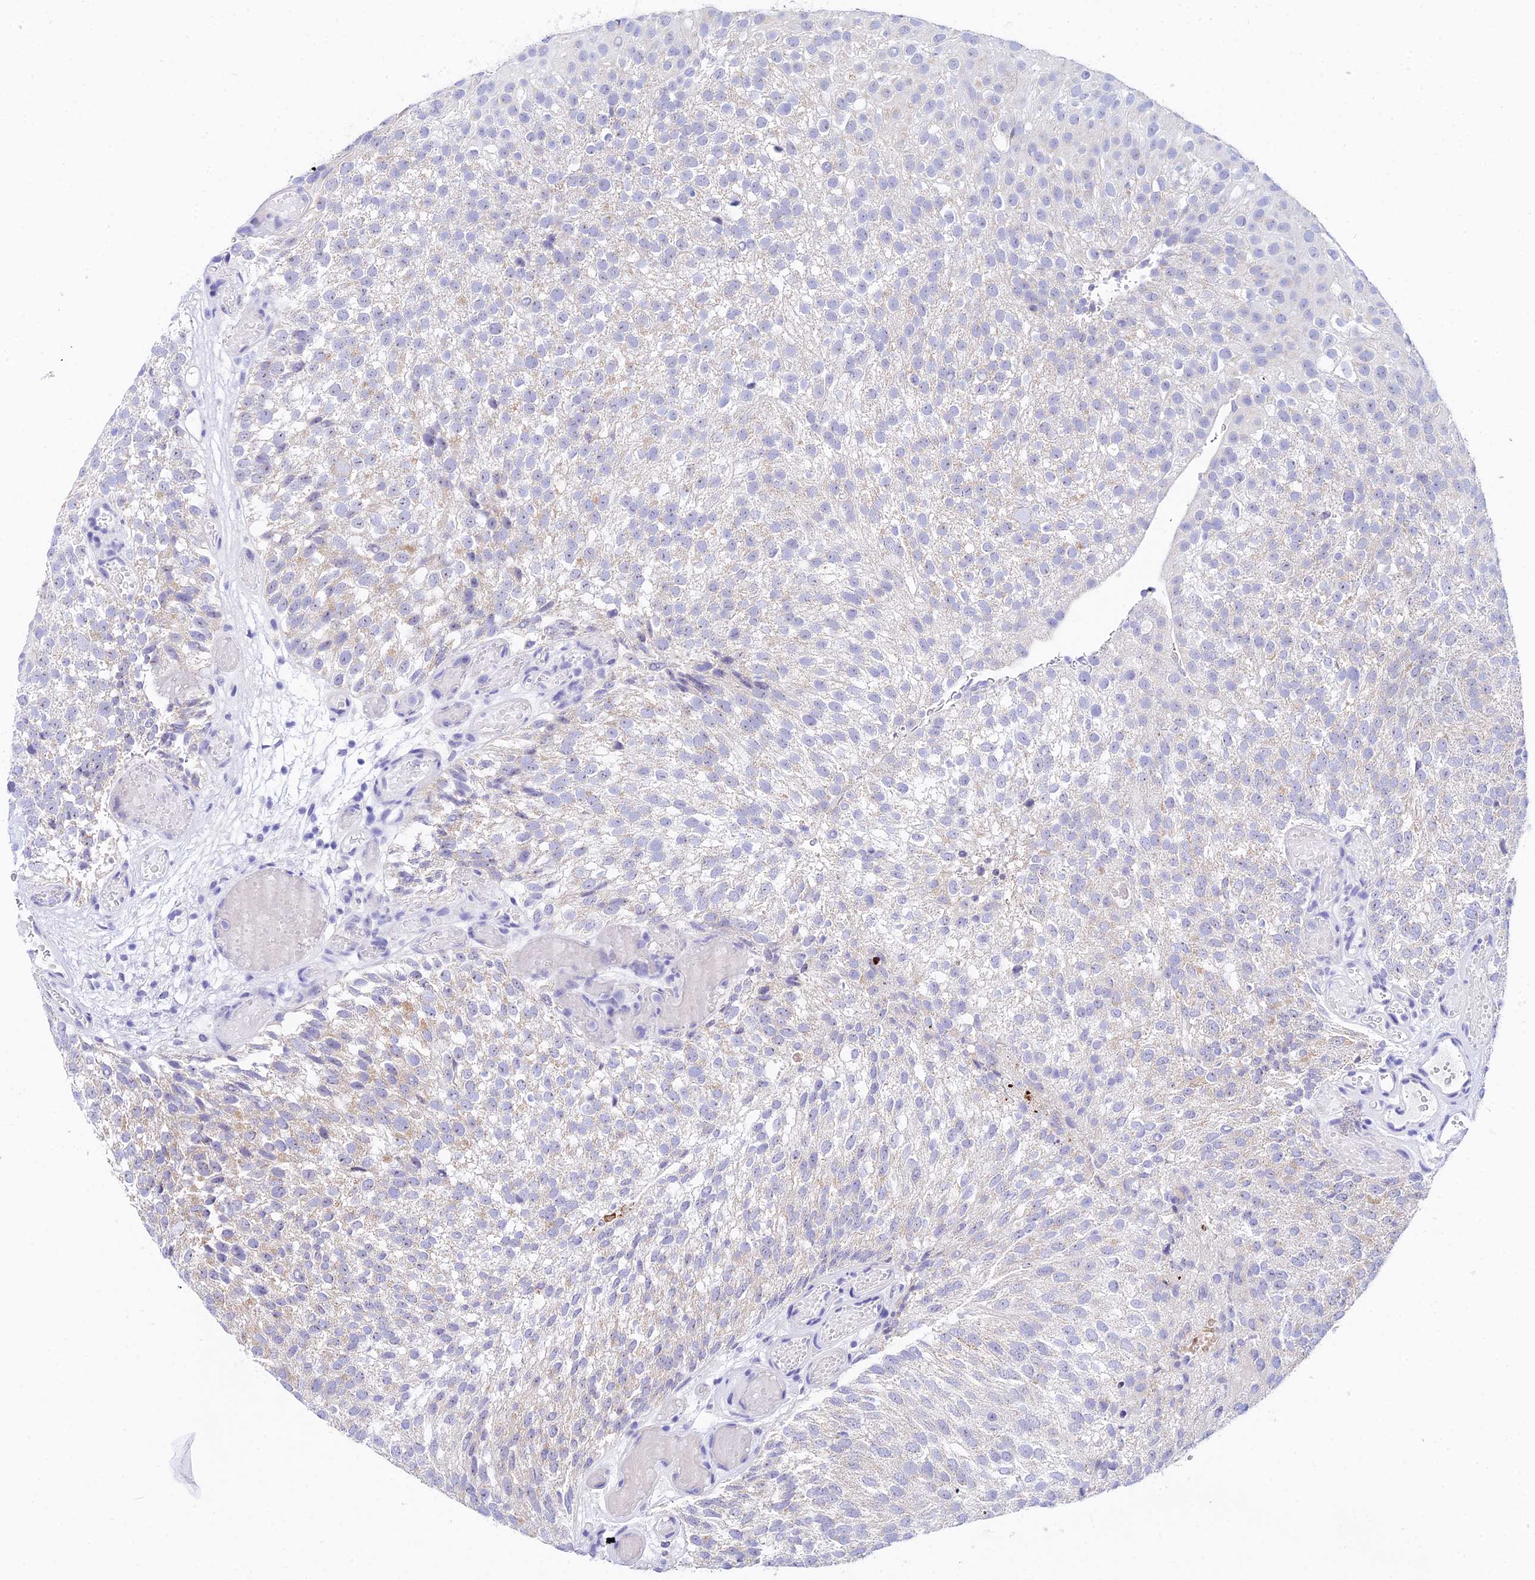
{"staining": {"intensity": "weak", "quantity": "<25%", "location": "cytoplasmic/membranous"}, "tissue": "urothelial cancer", "cell_type": "Tumor cells", "image_type": "cancer", "snomed": [{"axis": "morphology", "description": "Urothelial carcinoma, Low grade"}, {"axis": "topography", "description": "Urinary bladder"}], "caption": "Immunohistochemistry of low-grade urothelial carcinoma demonstrates no expression in tumor cells. (DAB immunohistochemistry (IHC) visualized using brightfield microscopy, high magnification).", "gene": "CEP41", "patient": {"sex": "male", "age": 78}}